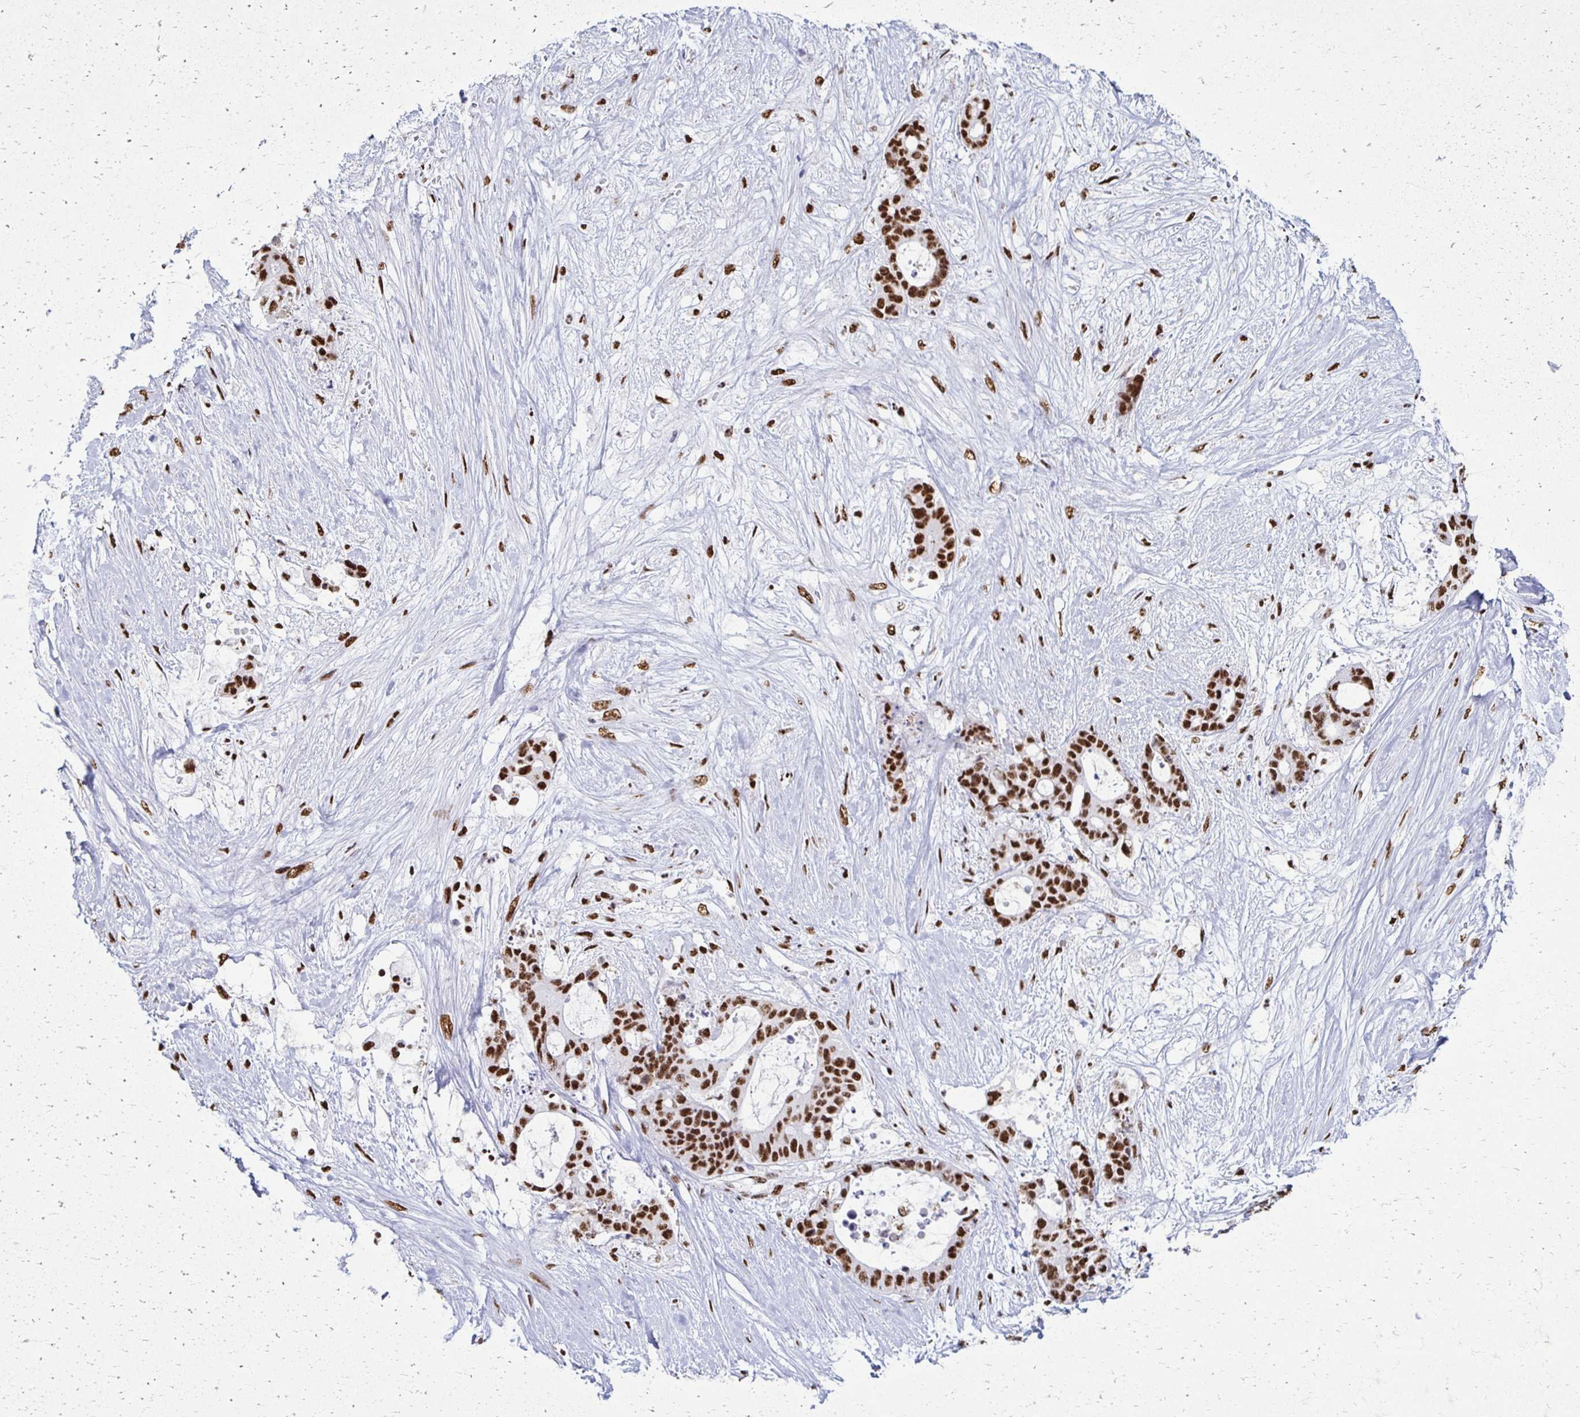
{"staining": {"intensity": "strong", "quantity": ">75%", "location": "nuclear"}, "tissue": "liver cancer", "cell_type": "Tumor cells", "image_type": "cancer", "snomed": [{"axis": "morphology", "description": "Normal tissue, NOS"}, {"axis": "morphology", "description": "Cholangiocarcinoma"}, {"axis": "topography", "description": "Liver"}, {"axis": "topography", "description": "Peripheral nerve tissue"}], "caption": "Immunohistochemistry (IHC) of human liver cancer displays high levels of strong nuclear staining in approximately >75% of tumor cells.", "gene": "NONO", "patient": {"sex": "female", "age": 73}}